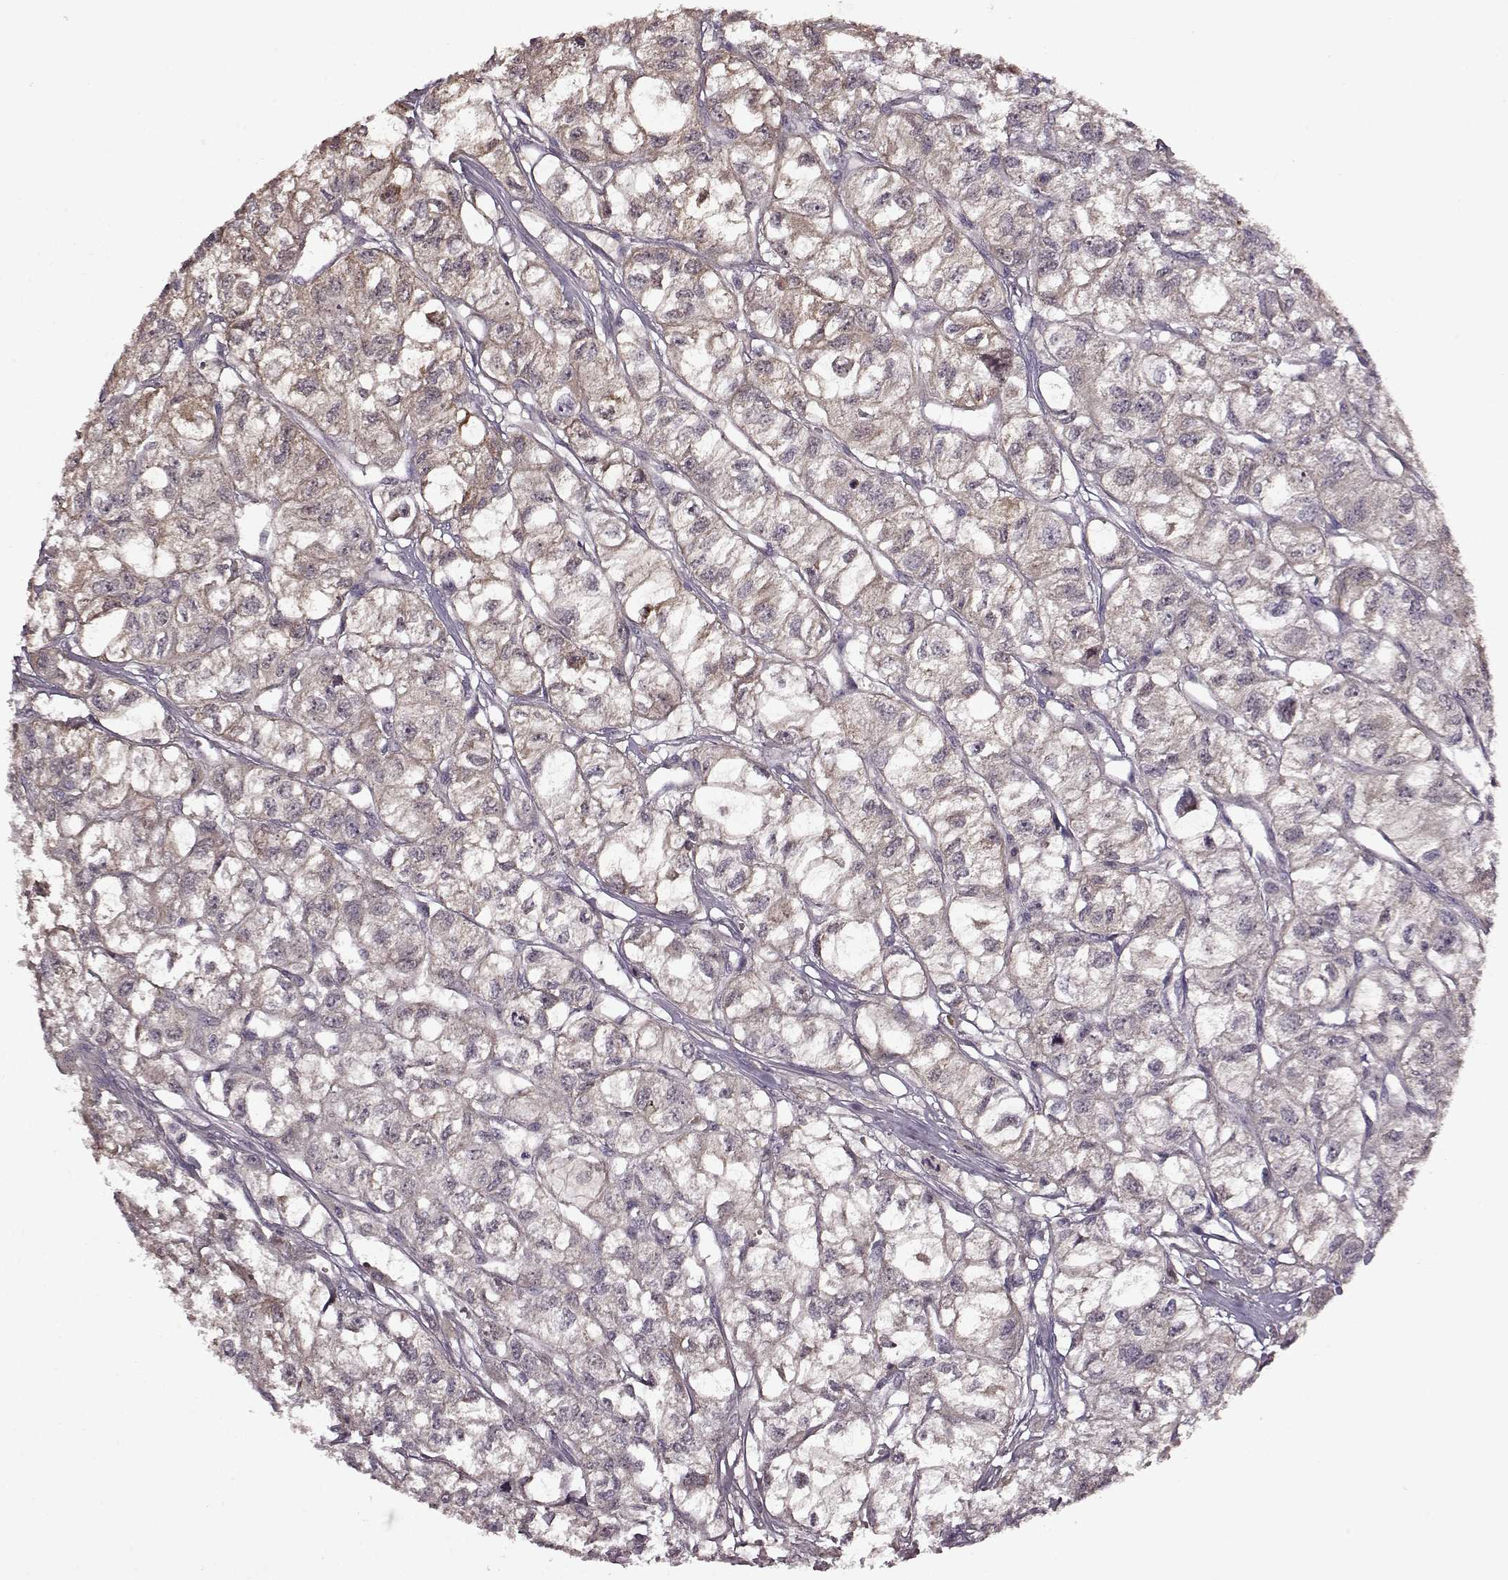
{"staining": {"intensity": "weak", "quantity": "25%-75%", "location": "cytoplasmic/membranous"}, "tissue": "renal cancer", "cell_type": "Tumor cells", "image_type": "cancer", "snomed": [{"axis": "morphology", "description": "Adenocarcinoma, NOS"}, {"axis": "topography", "description": "Kidney"}], "caption": "Renal cancer stained with a protein marker displays weak staining in tumor cells.", "gene": "MAIP1", "patient": {"sex": "male", "age": 56}}